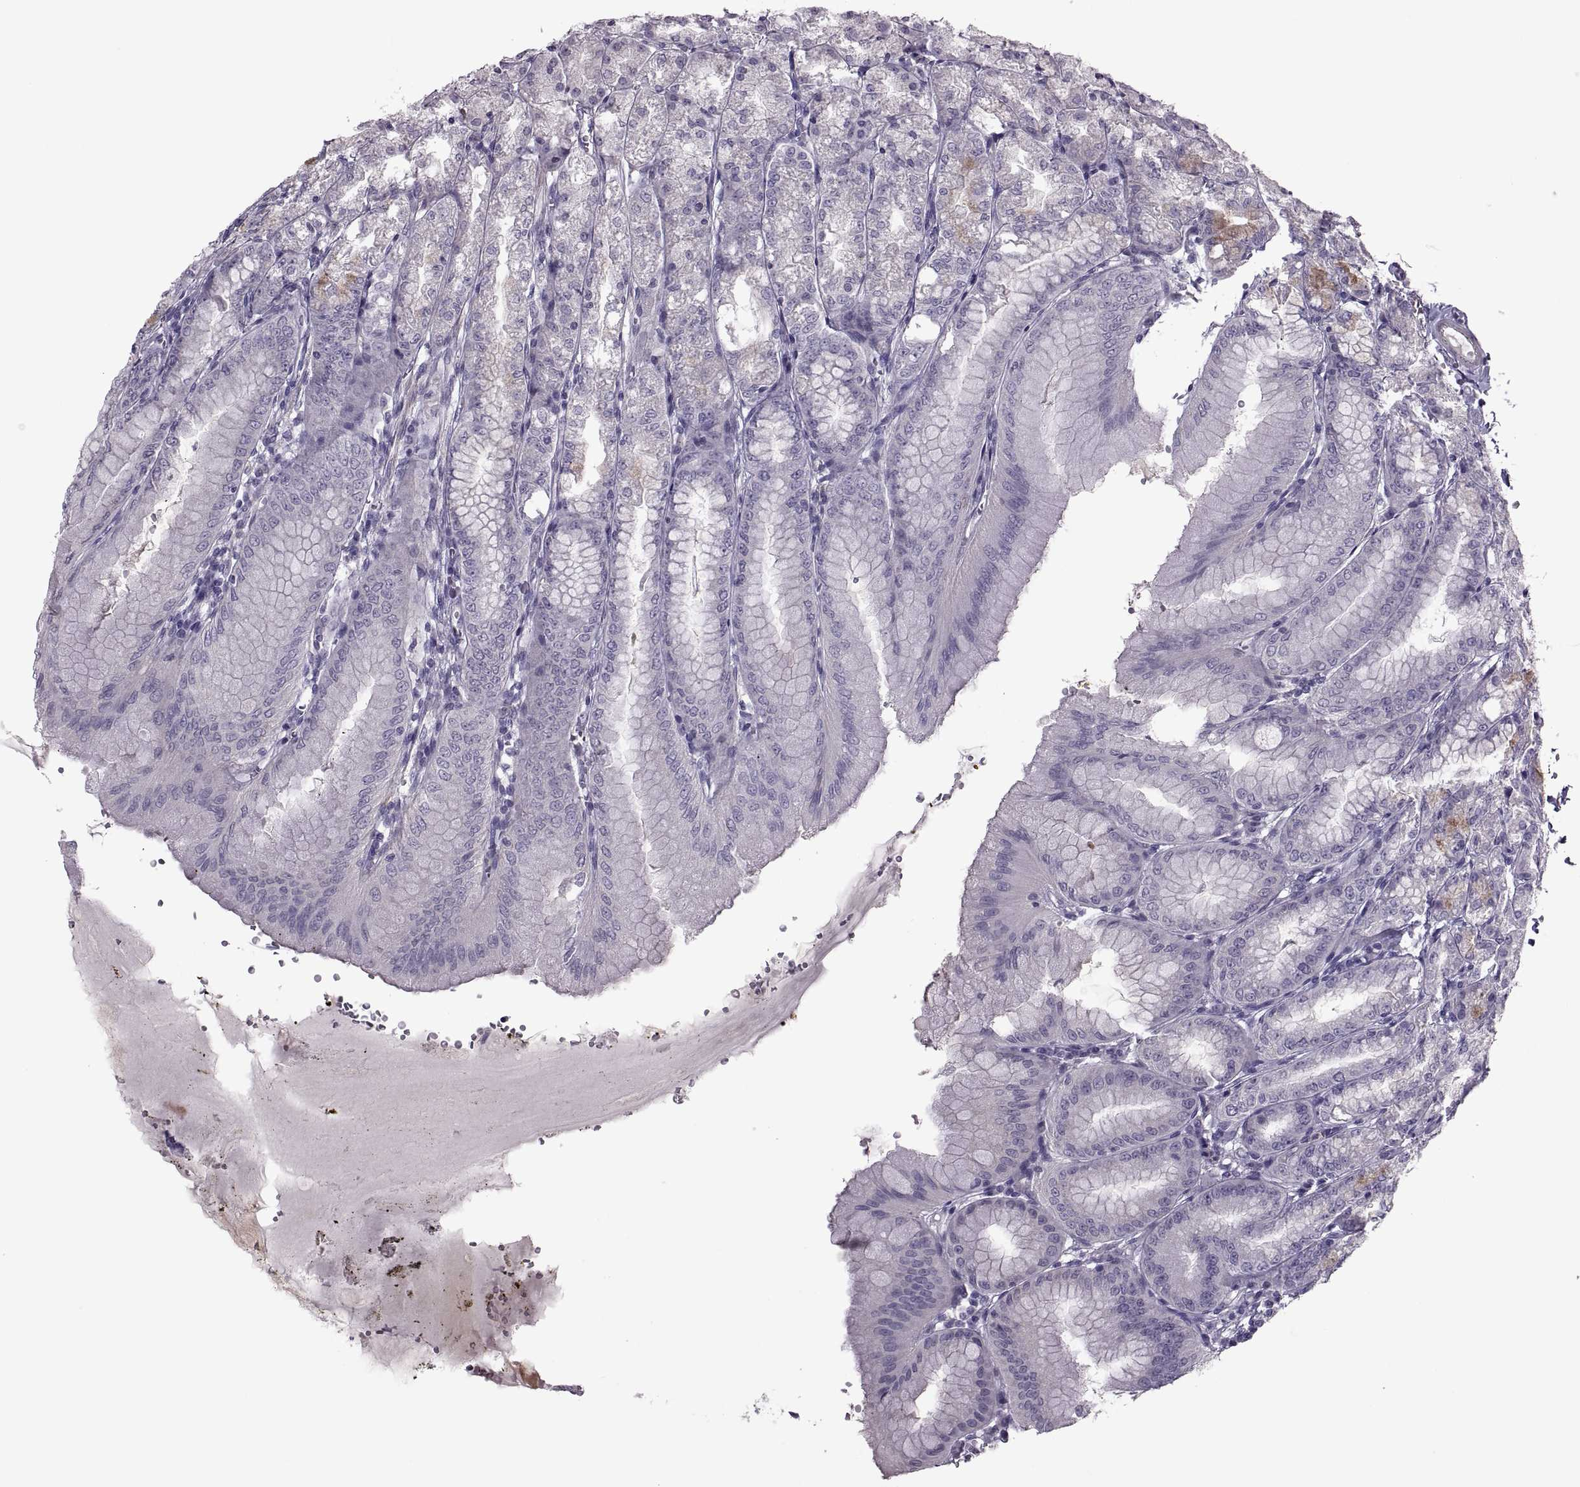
{"staining": {"intensity": "moderate", "quantity": "<25%", "location": "cytoplasmic/membranous"}, "tissue": "stomach", "cell_type": "Glandular cells", "image_type": "normal", "snomed": [{"axis": "morphology", "description": "Normal tissue, NOS"}, {"axis": "topography", "description": "Stomach, lower"}], "caption": "A histopathology image of stomach stained for a protein reveals moderate cytoplasmic/membranous brown staining in glandular cells. (Stains: DAB in brown, nuclei in blue, Microscopy: brightfield microscopy at high magnification).", "gene": "ODF3", "patient": {"sex": "male", "age": 71}}